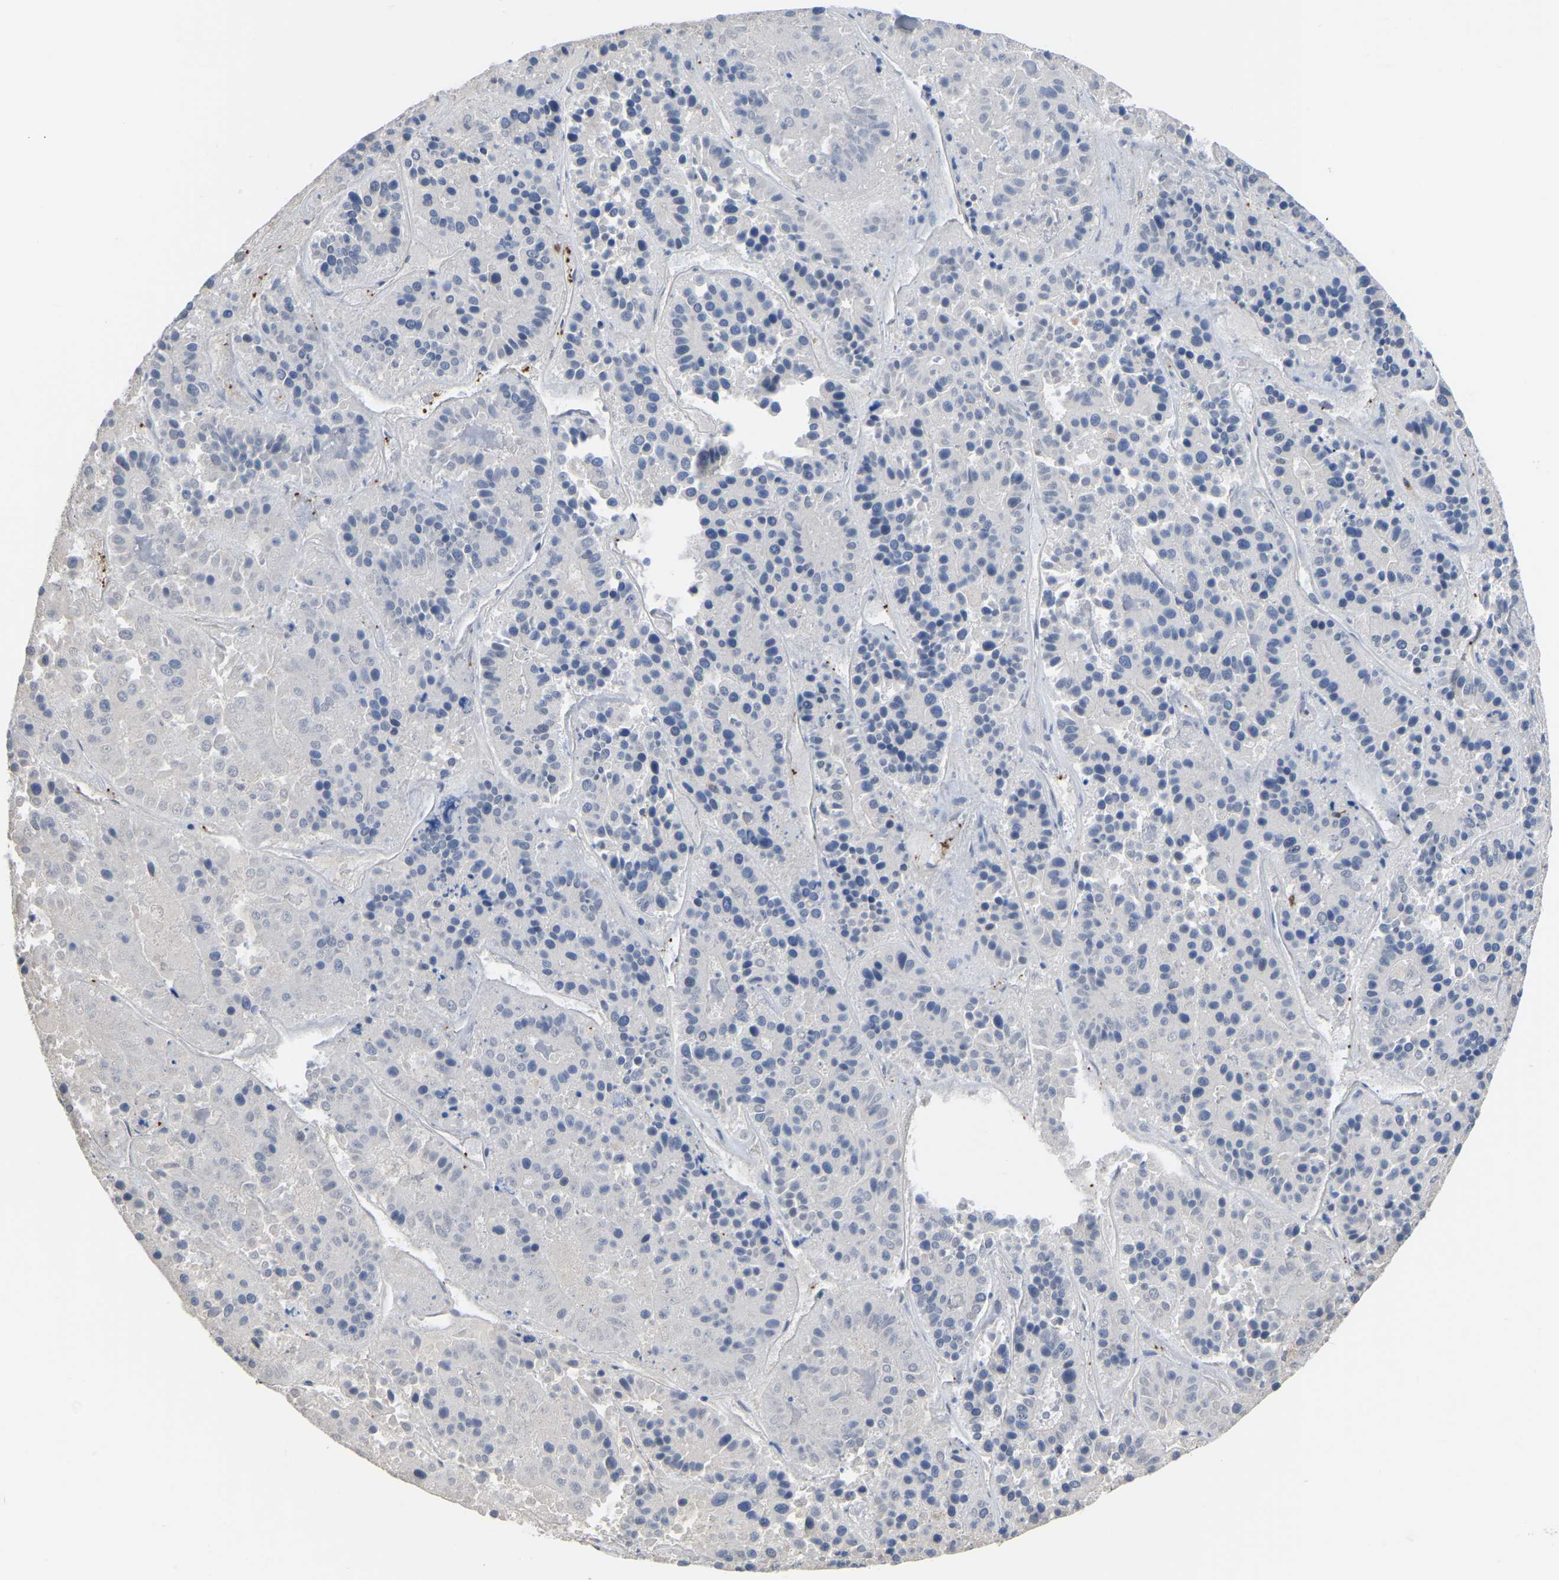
{"staining": {"intensity": "negative", "quantity": "none", "location": "none"}, "tissue": "pancreatic cancer", "cell_type": "Tumor cells", "image_type": "cancer", "snomed": [{"axis": "morphology", "description": "Adenocarcinoma, NOS"}, {"axis": "topography", "description": "Pancreas"}], "caption": "Immunohistochemistry histopathology image of human pancreatic cancer (adenocarcinoma) stained for a protein (brown), which demonstrates no expression in tumor cells. The staining was performed using DAB (3,3'-diaminobenzidine) to visualize the protein expression in brown, while the nuclei were stained in blue with hematoxylin (Magnification: 20x).", "gene": "ZNF449", "patient": {"sex": "male", "age": 50}}